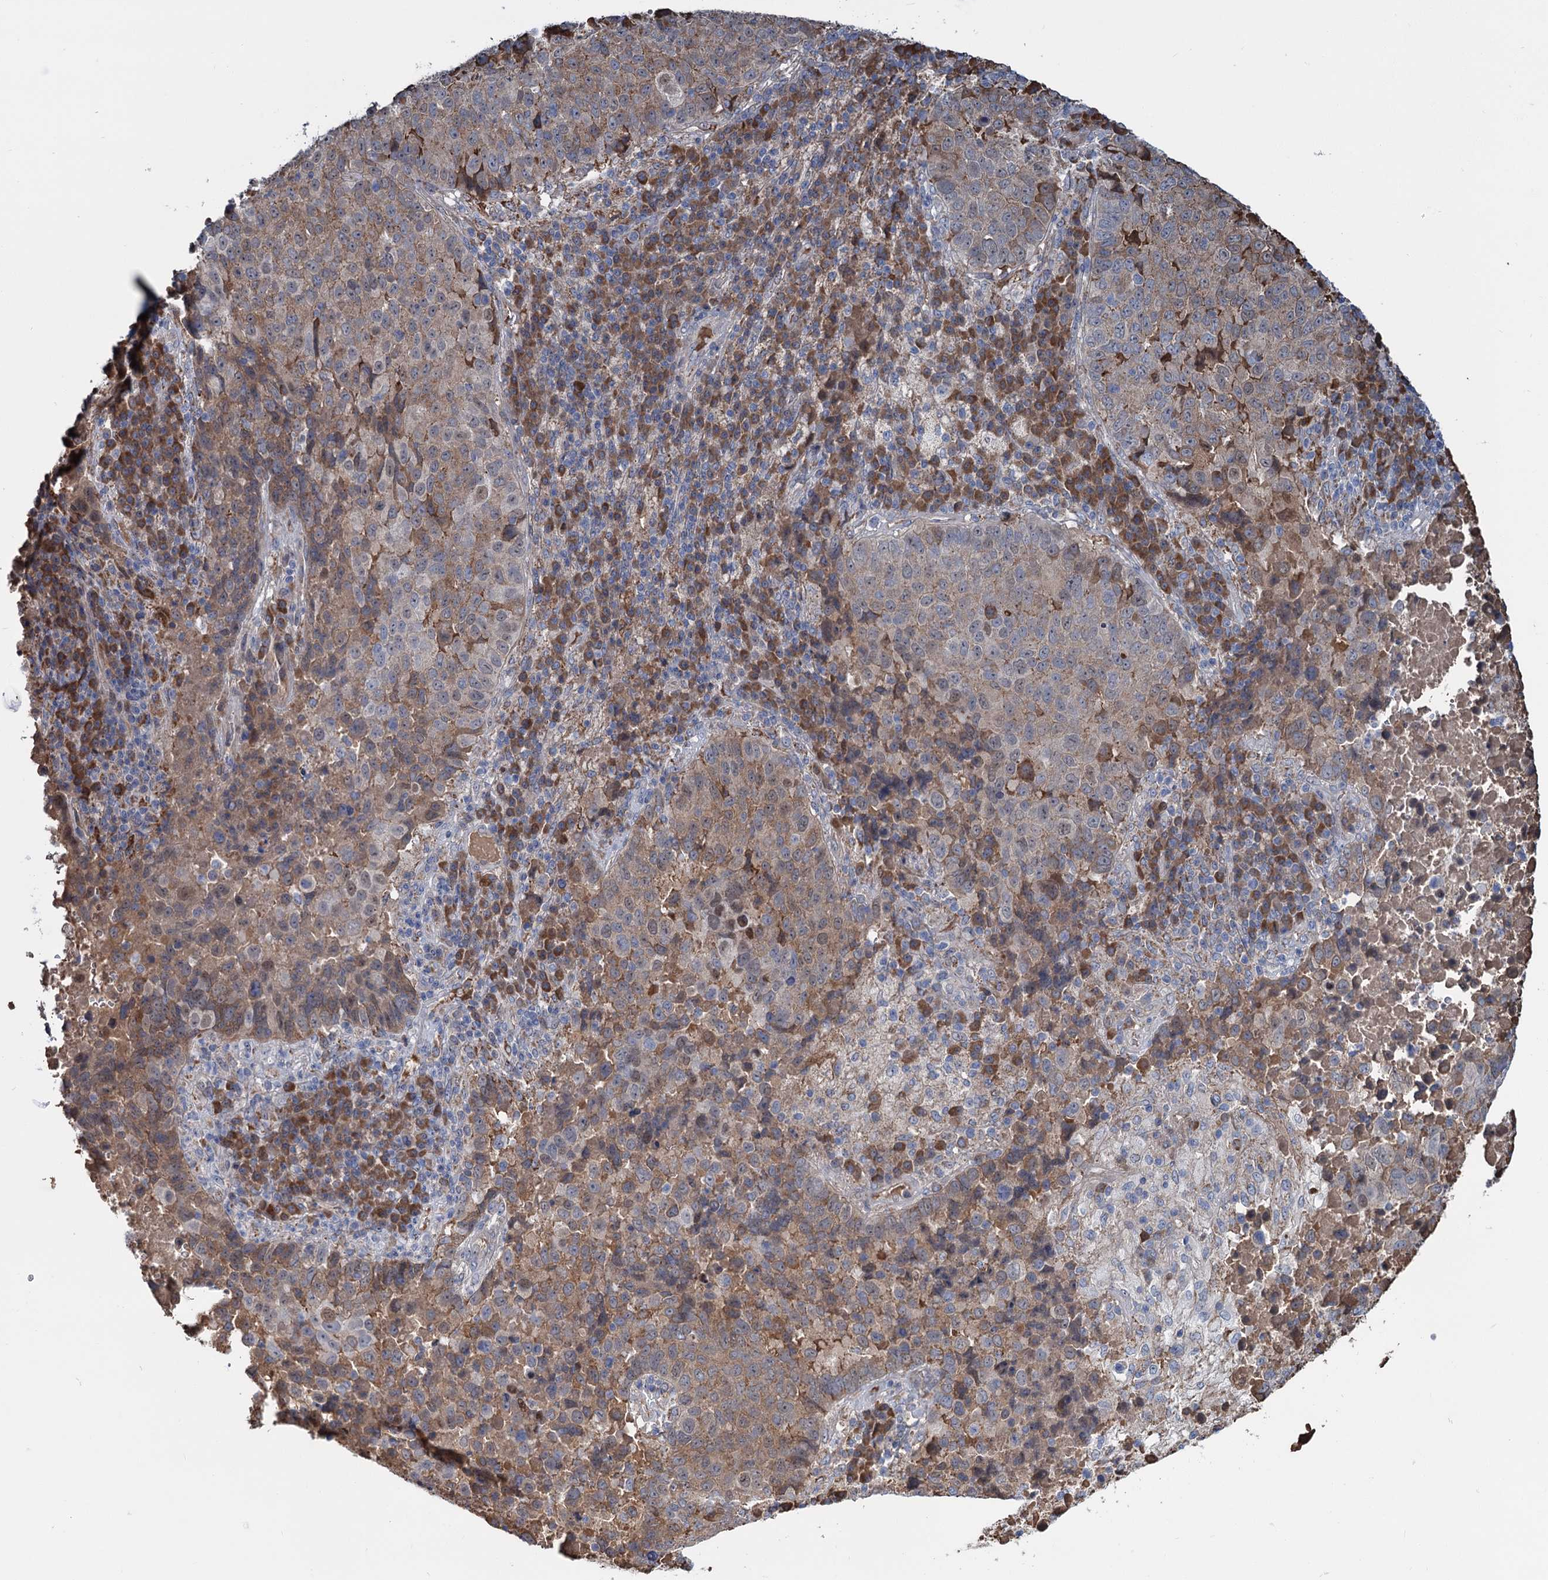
{"staining": {"intensity": "moderate", "quantity": "25%-75%", "location": "cytoplasmic/membranous"}, "tissue": "lung cancer", "cell_type": "Tumor cells", "image_type": "cancer", "snomed": [{"axis": "morphology", "description": "Squamous cell carcinoma, NOS"}, {"axis": "topography", "description": "Lung"}], "caption": "This photomicrograph reveals immunohistochemistry (IHC) staining of human lung cancer (squamous cell carcinoma), with medium moderate cytoplasmic/membranous positivity in approximately 25%-75% of tumor cells.", "gene": "LPIN1", "patient": {"sex": "male", "age": 73}}